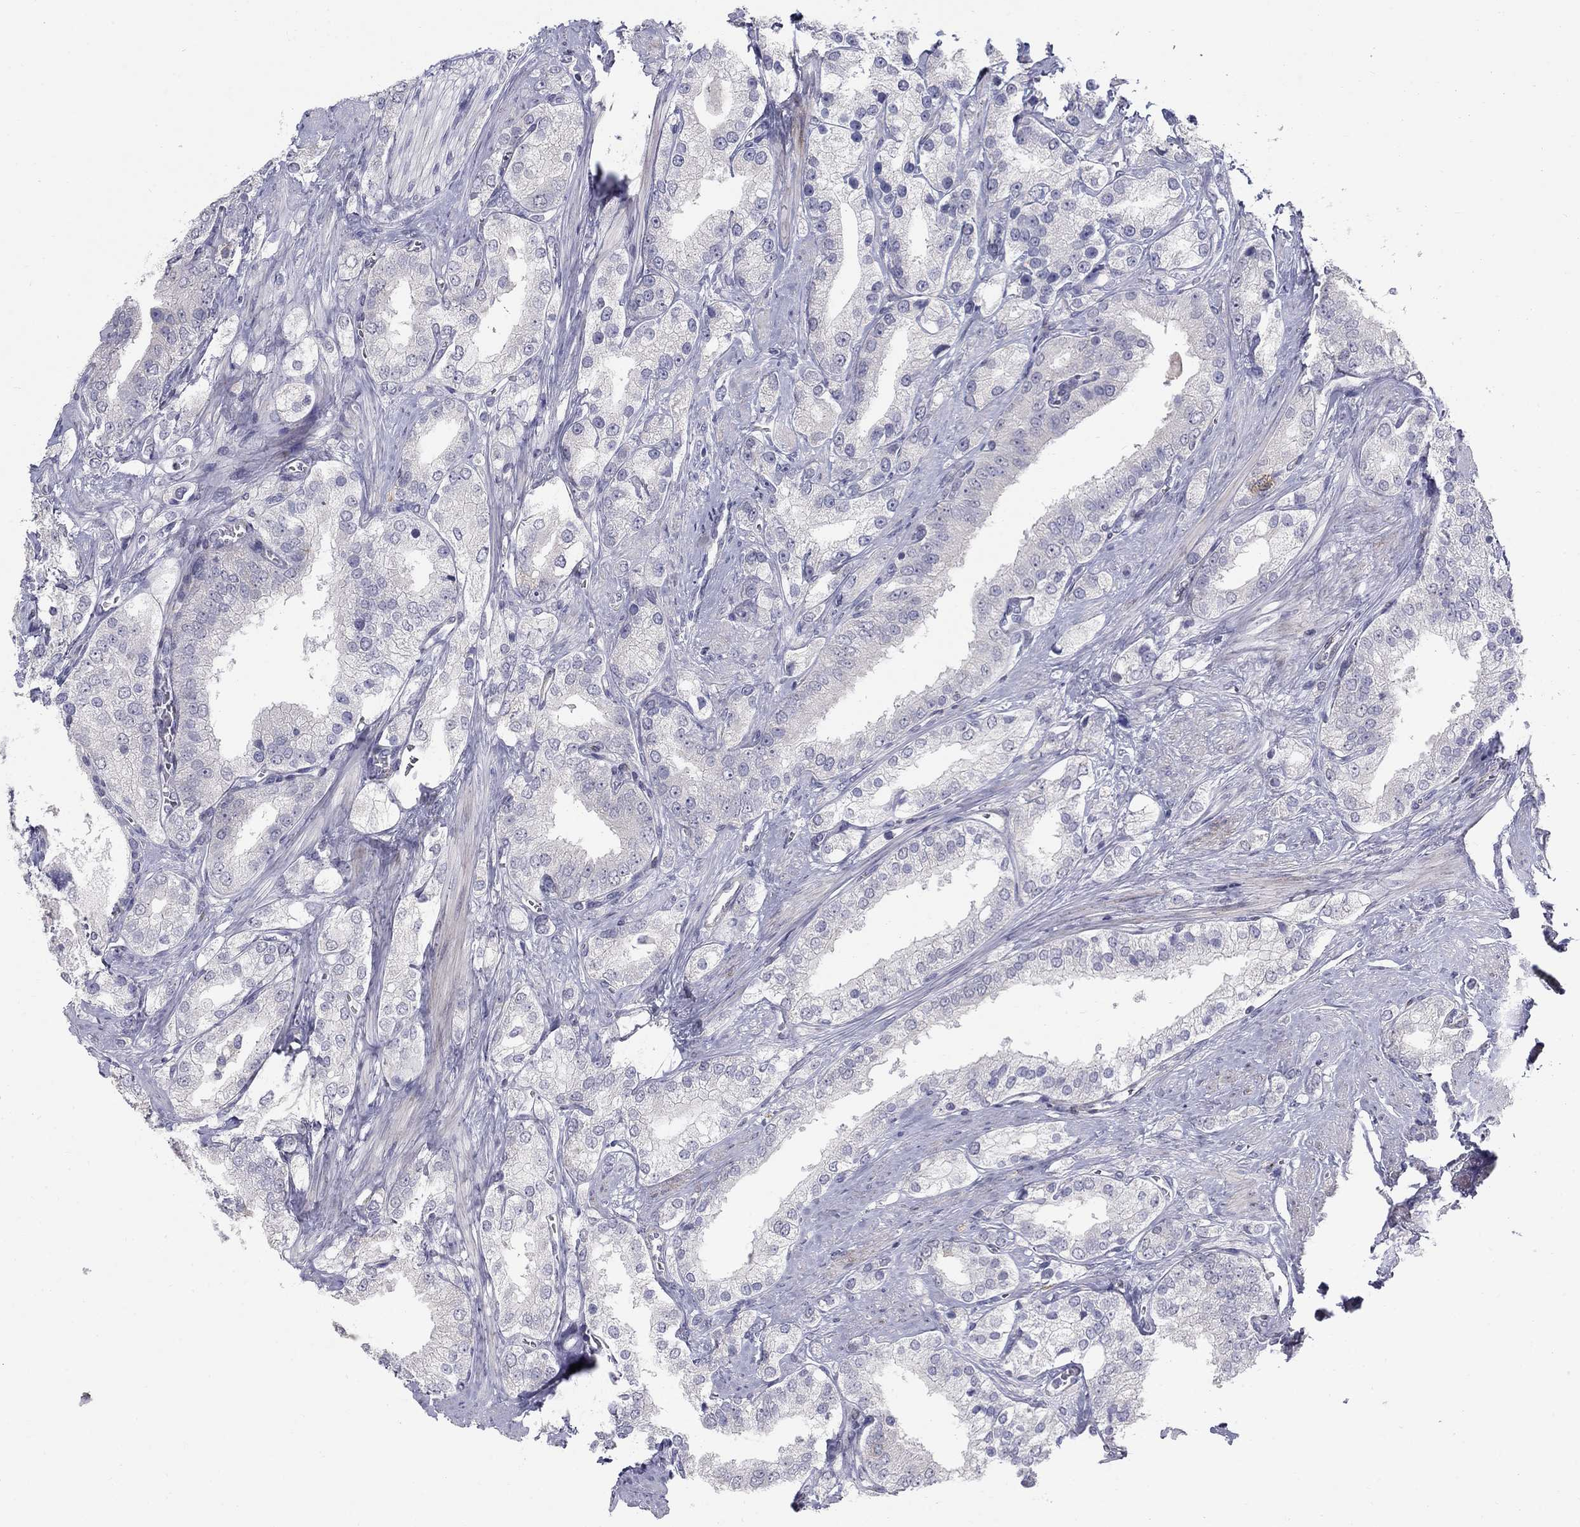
{"staining": {"intensity": "negative", "quantity": "none", "location": "none"}, "tissue": "prostate cancer", "cell_type": "Tumor cells", "image_type": "cancer", "snomed": [{"axis": "morphology", "description": "Adenocarcinoma, NOS"}, {"axis": "topography", "description": "Prostate and seminal vesicle, NOS"}, {"axis": "topography", "description": "Prostate"}], "caption": "This micrograph is of prostate cancer stained with IHC to label a protein in brown with the nuclei are counter-stained blue. There is no positivity in tumor cells.", "gene": "NTRK2", "patient": {"sex": "male", "age": 67}}